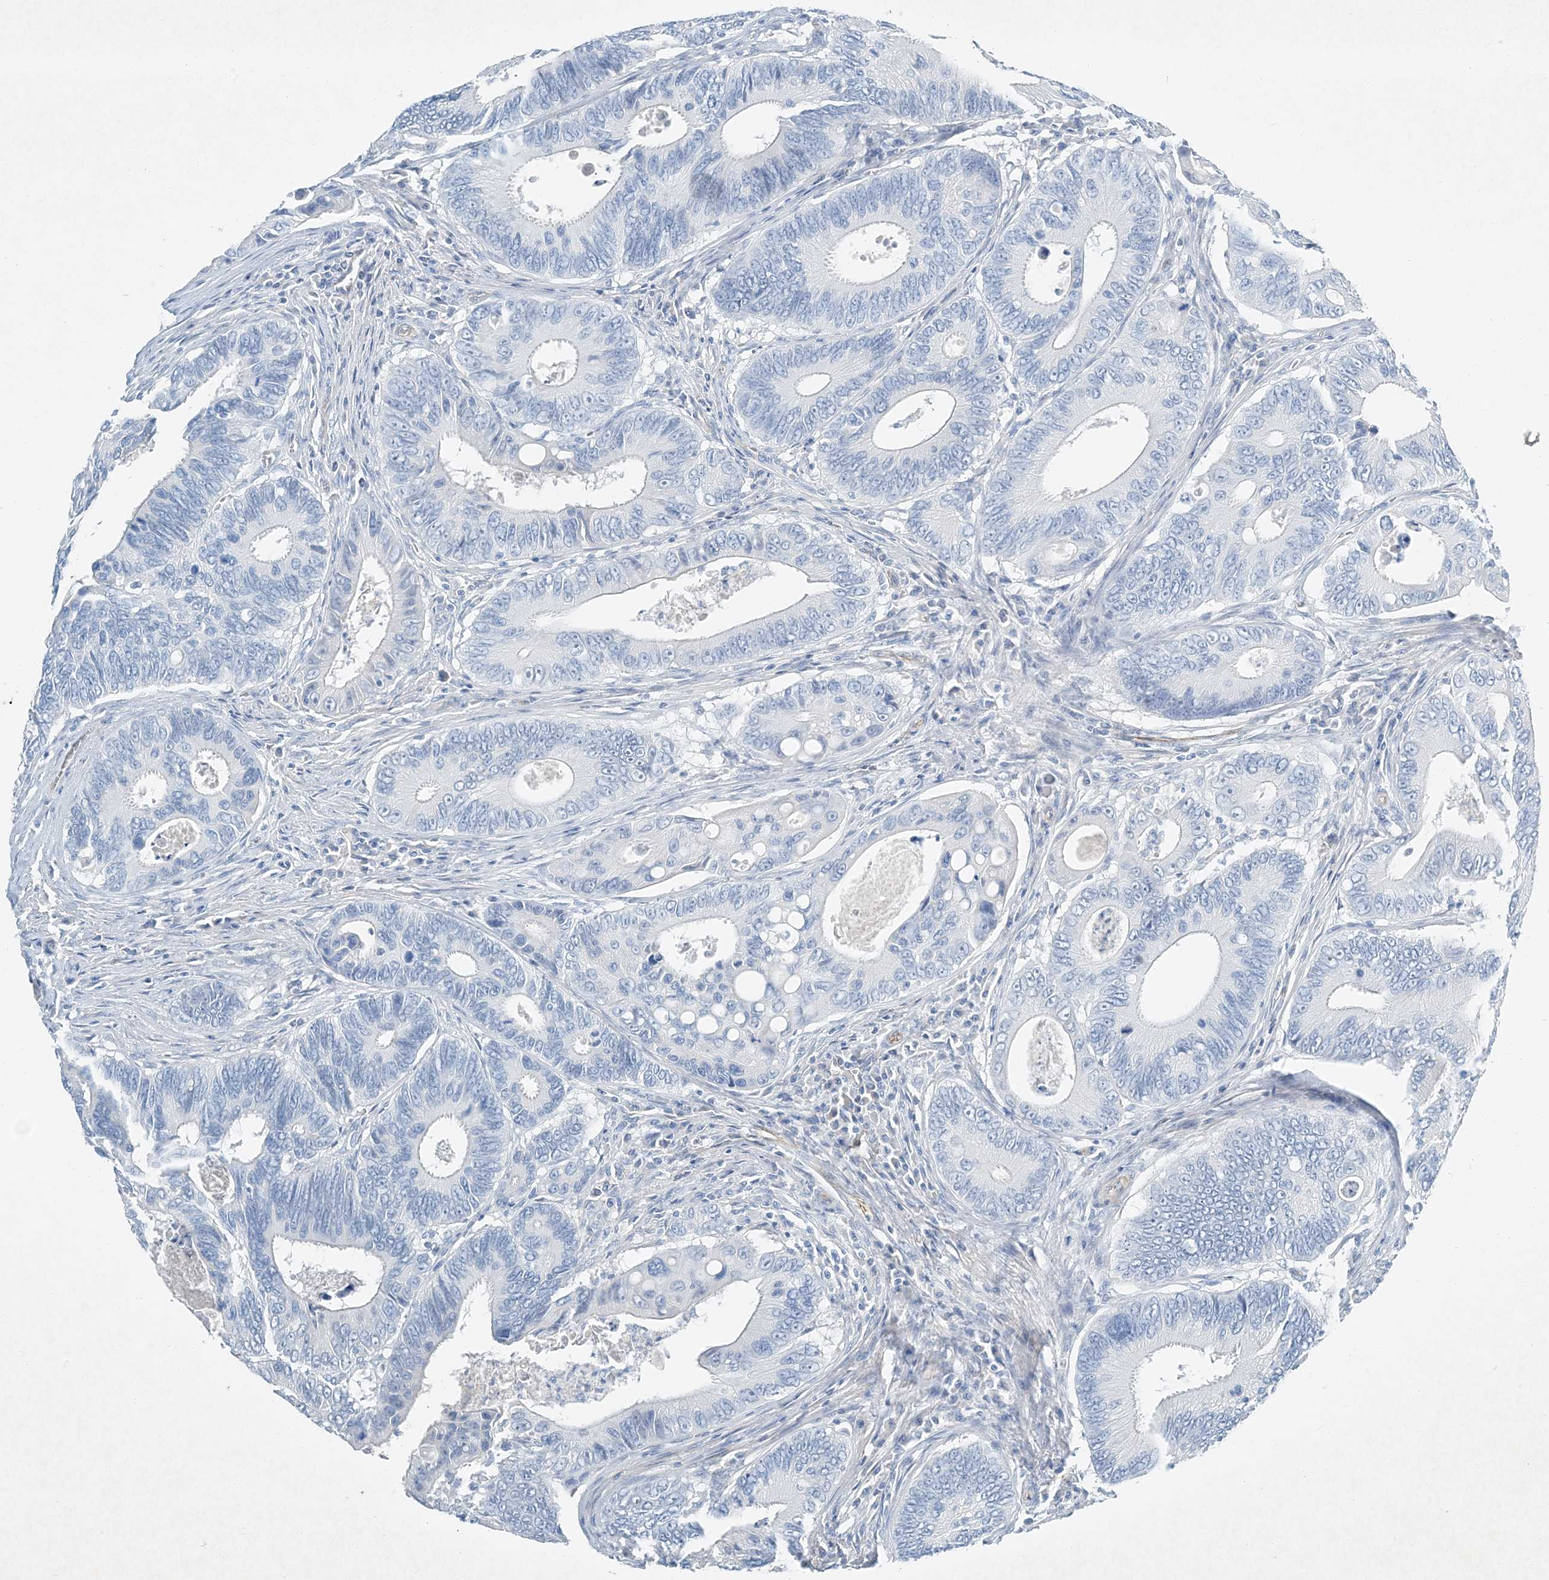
{"staining": {"intensity": "negative", "quantity": "none", "location": "none"}, "tissue": "colorectal cancer", "cell_type": "Tumor cells", "image_type": "cancer", "snomed": [{"axis": "morphology", "description": "Inflammation, NOS"}, {"axis": "morphology", "description": "Adenocarcinoma, NOS"}, {"axis": "topography", "description": "Colon"}], "caption": "This is an immunohistochemistry photomicrograph of human colorectal adenocarcinoma. There is no expression in tumor cells.", "gene": "PGM5", "patient": {"sex": "male", "age": 72}}